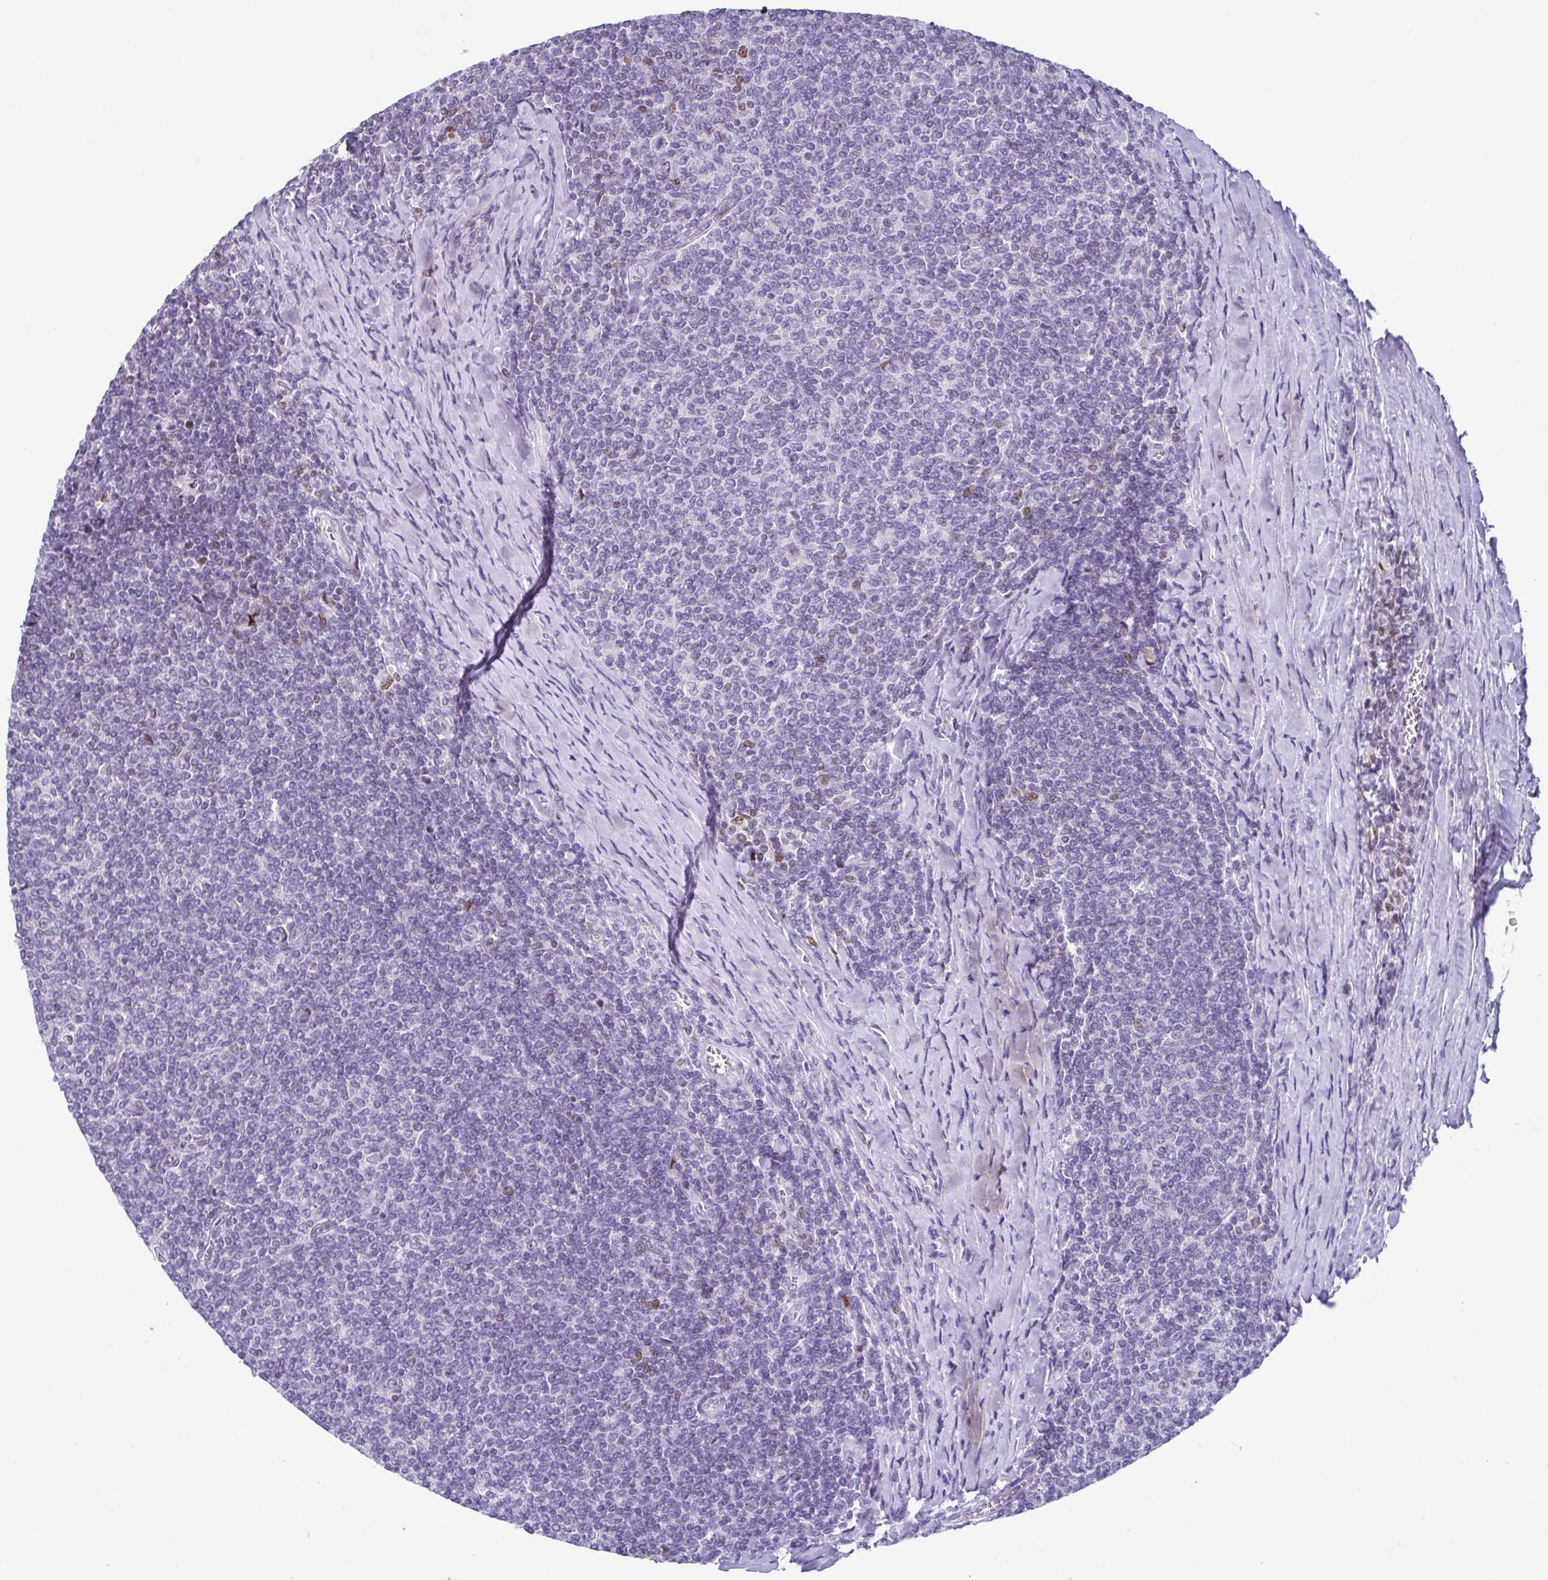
{"staining": {"intensity": "negative", "quantity": "none", "location": "none"}, "tissue": "lymphoma", "cell_type": "Tumor cells", "image_type": "cancer", "snomed": [{"axis": "morphology", "description": "Malignant lymphoma, non-Hodgkin's type, Low grade"}, {"axis": "topography", "description": "Lymph node"}], "caption": "There is no significant positivity in tumor cells of lymphoma.", "gene": "IRF1", "patient": {"sex": "male", "age": 52}}